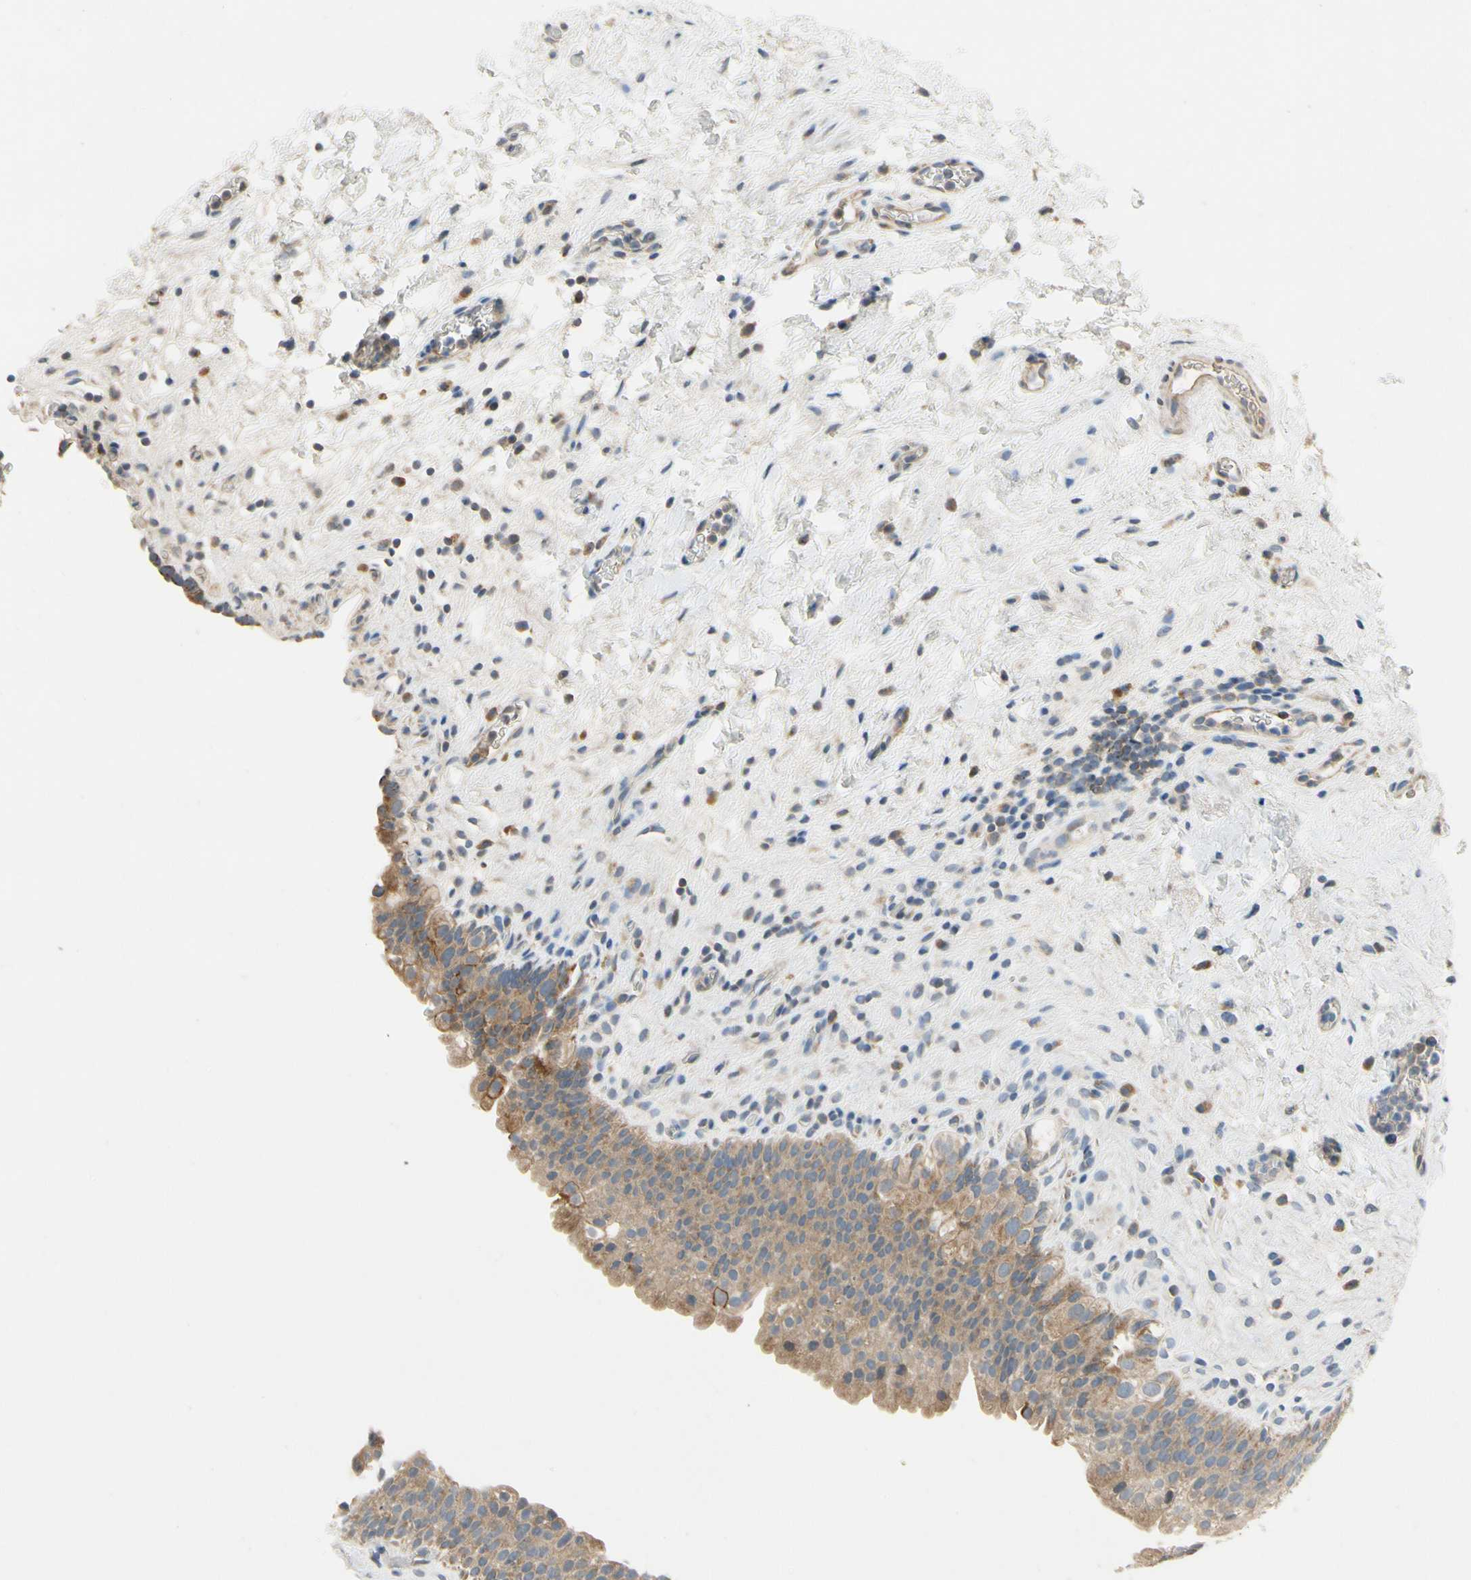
{"staining": {"intensity": "moderate", "quantity": ">75%", "location": "cytoplasmic/membranous"}, "tissue": "urinary bladder", "cell_type": "Urothelial cells", "image_type": "normal", "snomed": [{"axis": "morphology", "description": "Normal tissue, NOS"}, {"axis": "topography", "description": "Urinary bladder"}], "caption": "IHC (DAB) staining of normal urinary bladder shows moderate cytoplasmic/membranous protein positivity in about >75% of urothelial cells.", "gene": "KLHDC8B", "patient": {"sex": "female", "age": 64}}